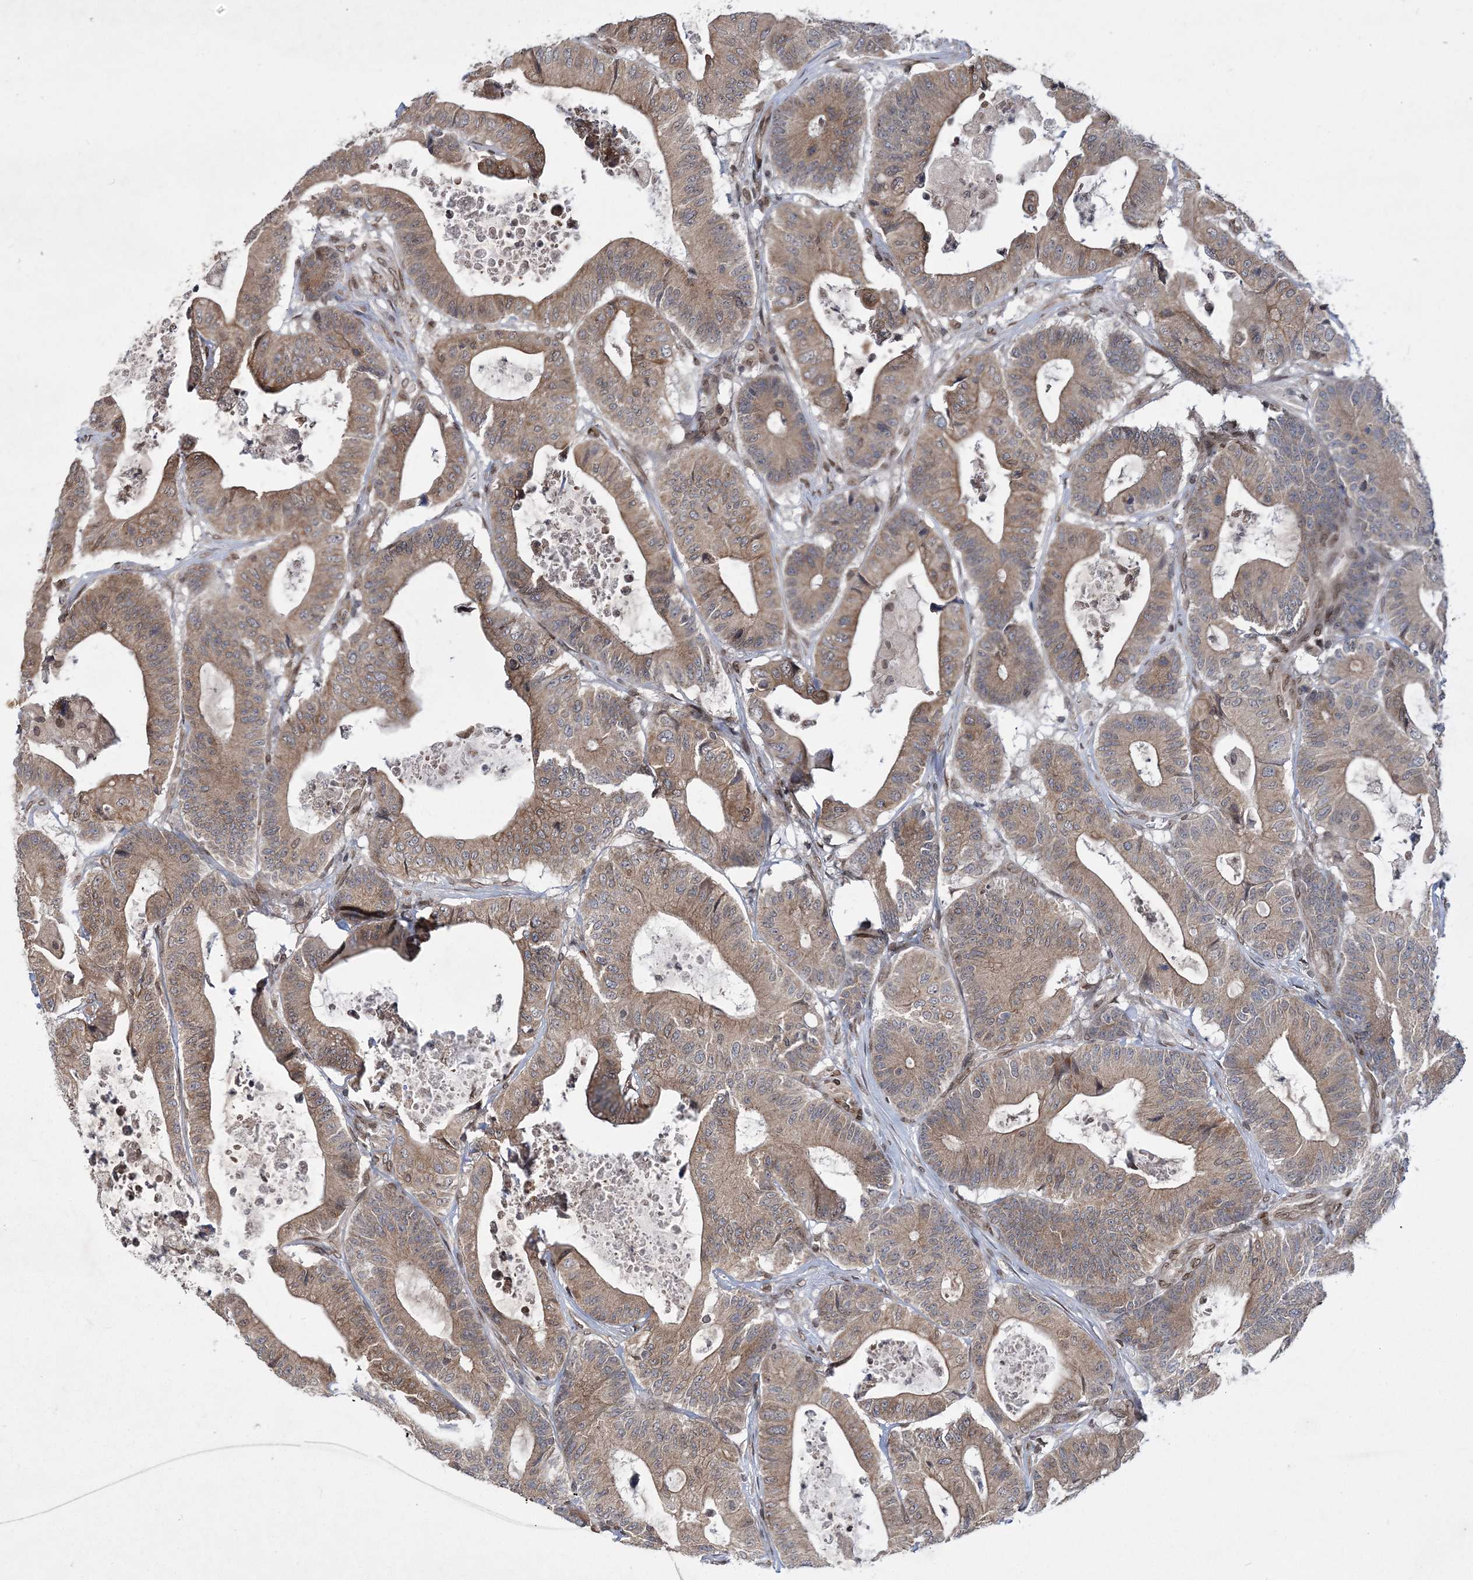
{"staining": {"intensity": "moderate", "quantity": ">75%", "location": "cytoplasmic/membranous"}, "tissue": "colorectal cancer", "cell_type": "Tumor cells", "image_type": "cancer", "snomed": [{"axis": "morphology", "description": "Adenocarcinoma, NOS"}, {"axis": "topography", "description": "Colon"}], "caption": "Immunohistochemical staining of colorectal cancer (adenocarcinoma) shows moderate cytoplasmic/membranous protein staining in approximately >75% of tumor cells. The staining is performed using DAB brown chromogen to label protein expression. The nuclei are counter-stained blue using hematoxylin.", "gene": "DNAJC27", "patient": {"sex": "female", "age": 84}}